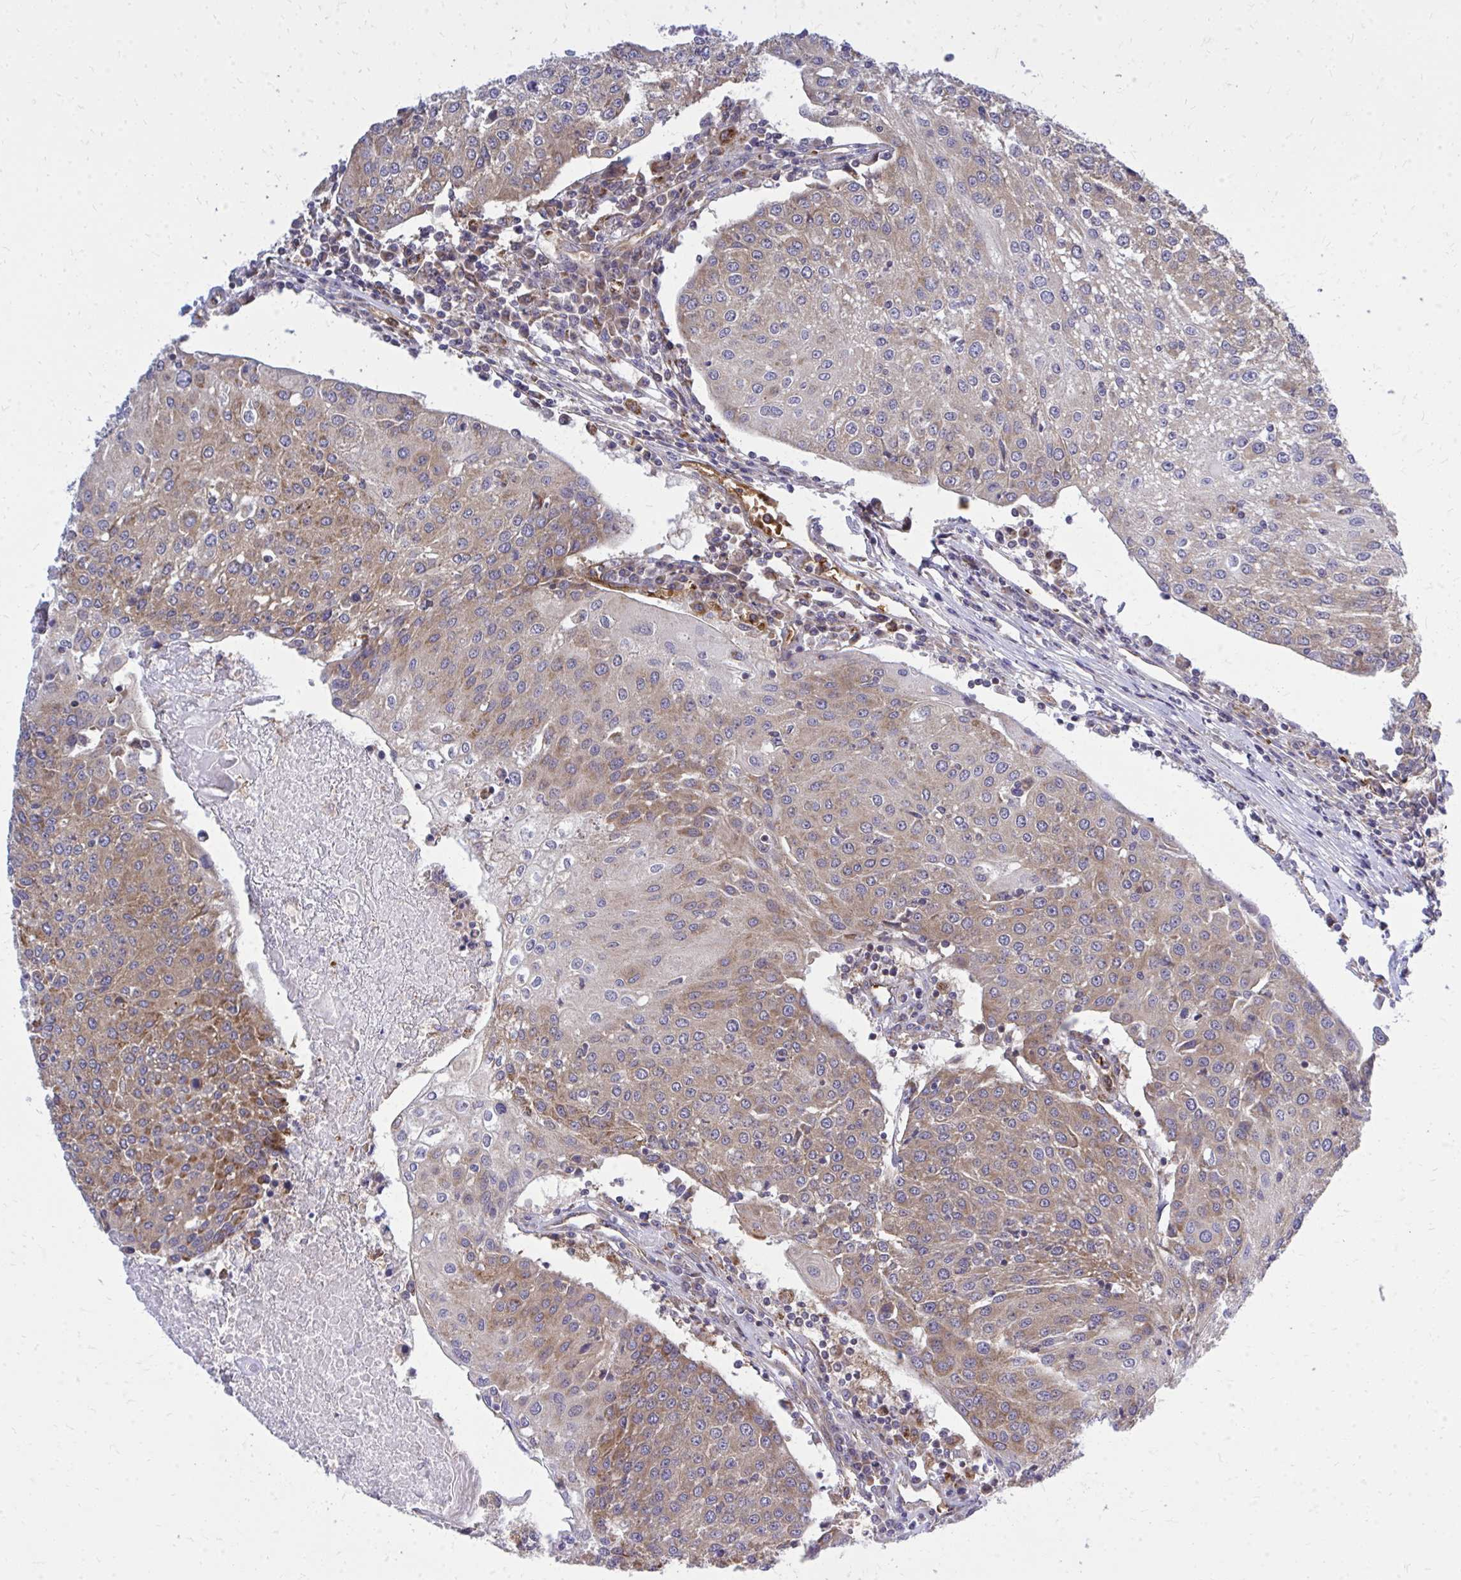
{"staining": {"intensity": "moderate", "quantity": ">75%", "location": "cytoplasmic/membranous"}, "tissue": "urothelial cancer", "cell_type": "Tumor cells", "image_type": "cancer", "snomed": [{"axis": "morphology", "description": "Urothelial carcinoma, High grade"}, {"axis": "topography", "description": "Urinary bladder"}], "caption": "About >75% of tumor cells in urothelial cancer show moderate cytoplasmic/membranous protein staining as visualized by brown immunohistochemical staining.", "gene": "PDK4", "patient": {"sex": "female", "age": 85}}